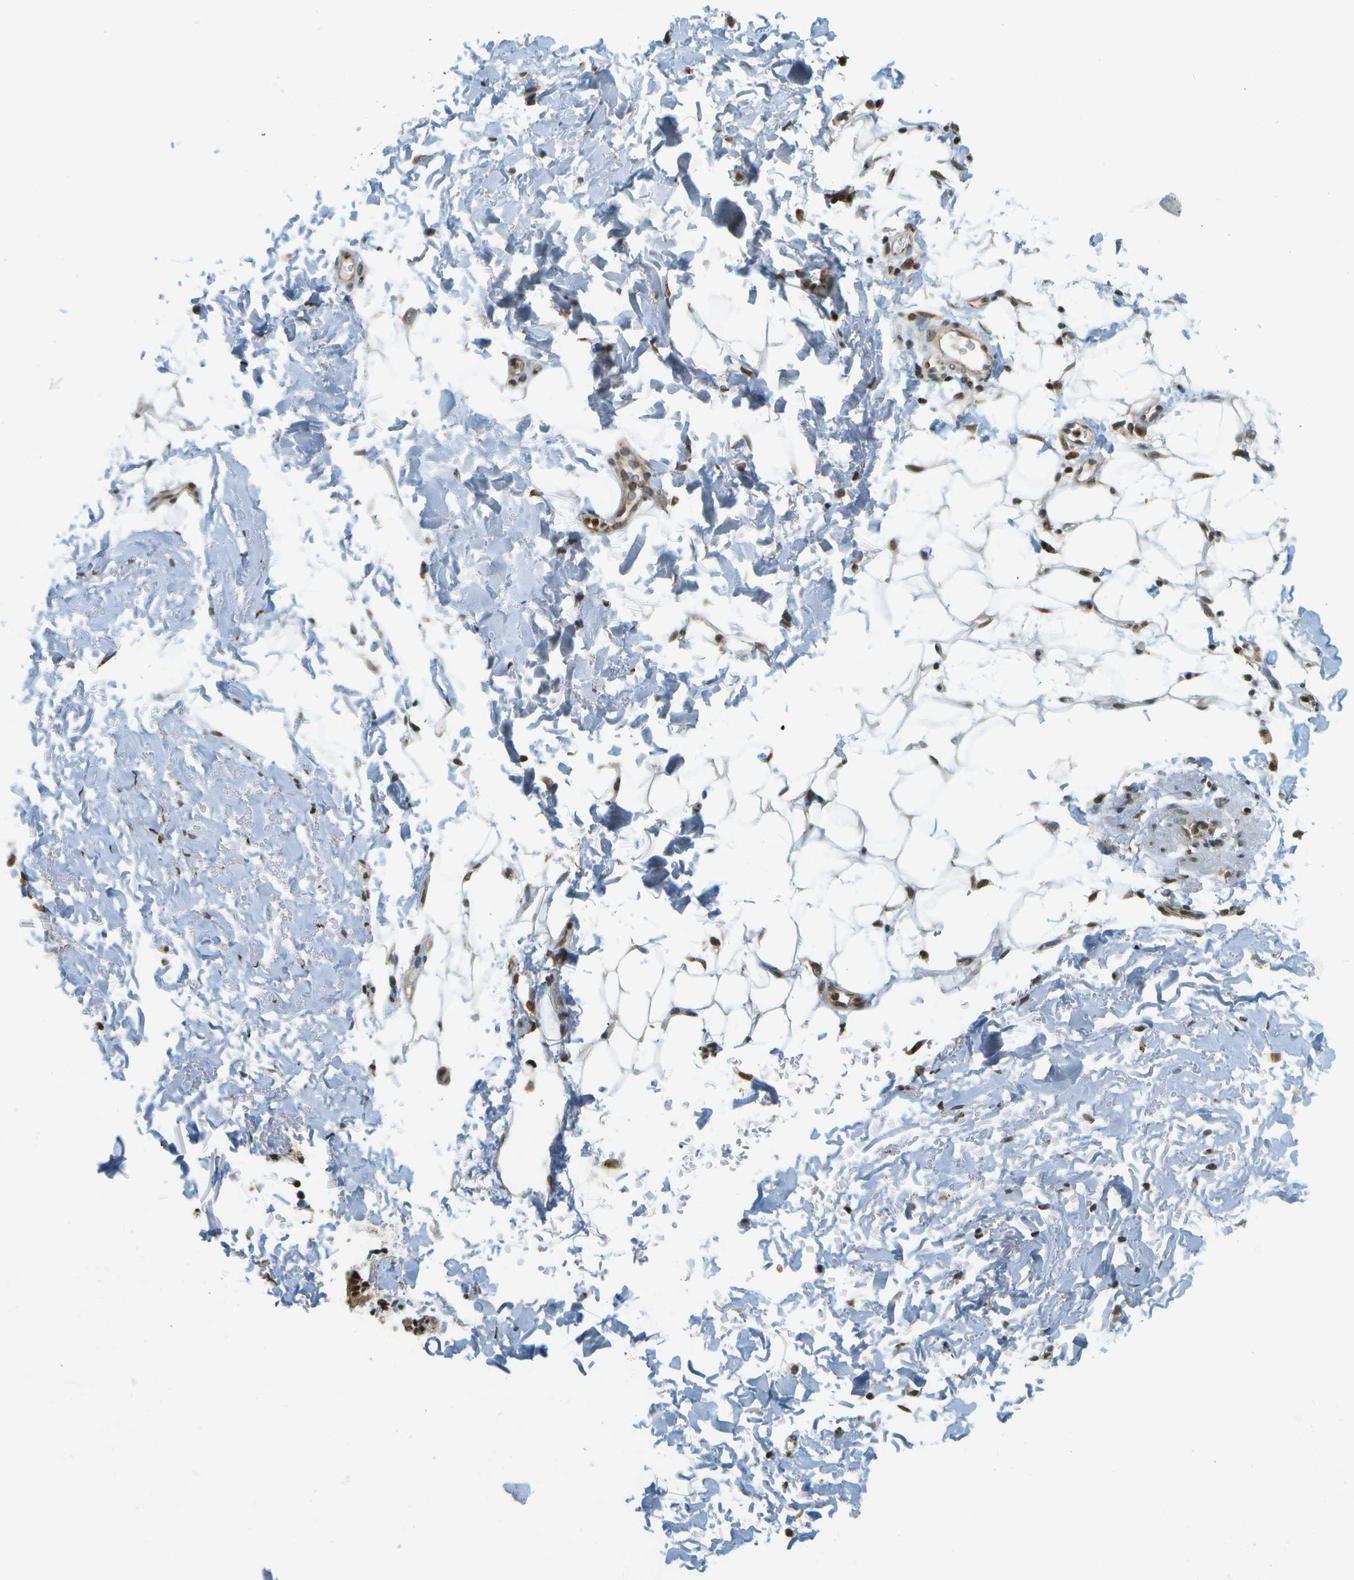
{"staining": {"intensity": "moderate", "quantity": ">75%", "location": "nuclear"}, "tissue": "adipose tissue", "cell_type": "Adipocytes", "image_type": "normal", "snomed": [{"axis": "morphology", "description": "Normal tissue, NOS"}, {"axis": "topography", "description": "Cartilage tissue"}, {"axis": "topography", "description": "Bronchus"}], "caption": "Human adipose tissue stained with a brown dye demonstrates moderate nuclear positive expression in about >75% of adipocytes.", "gene": "EVC", "patient": {"sex": "female", "age": 73}}